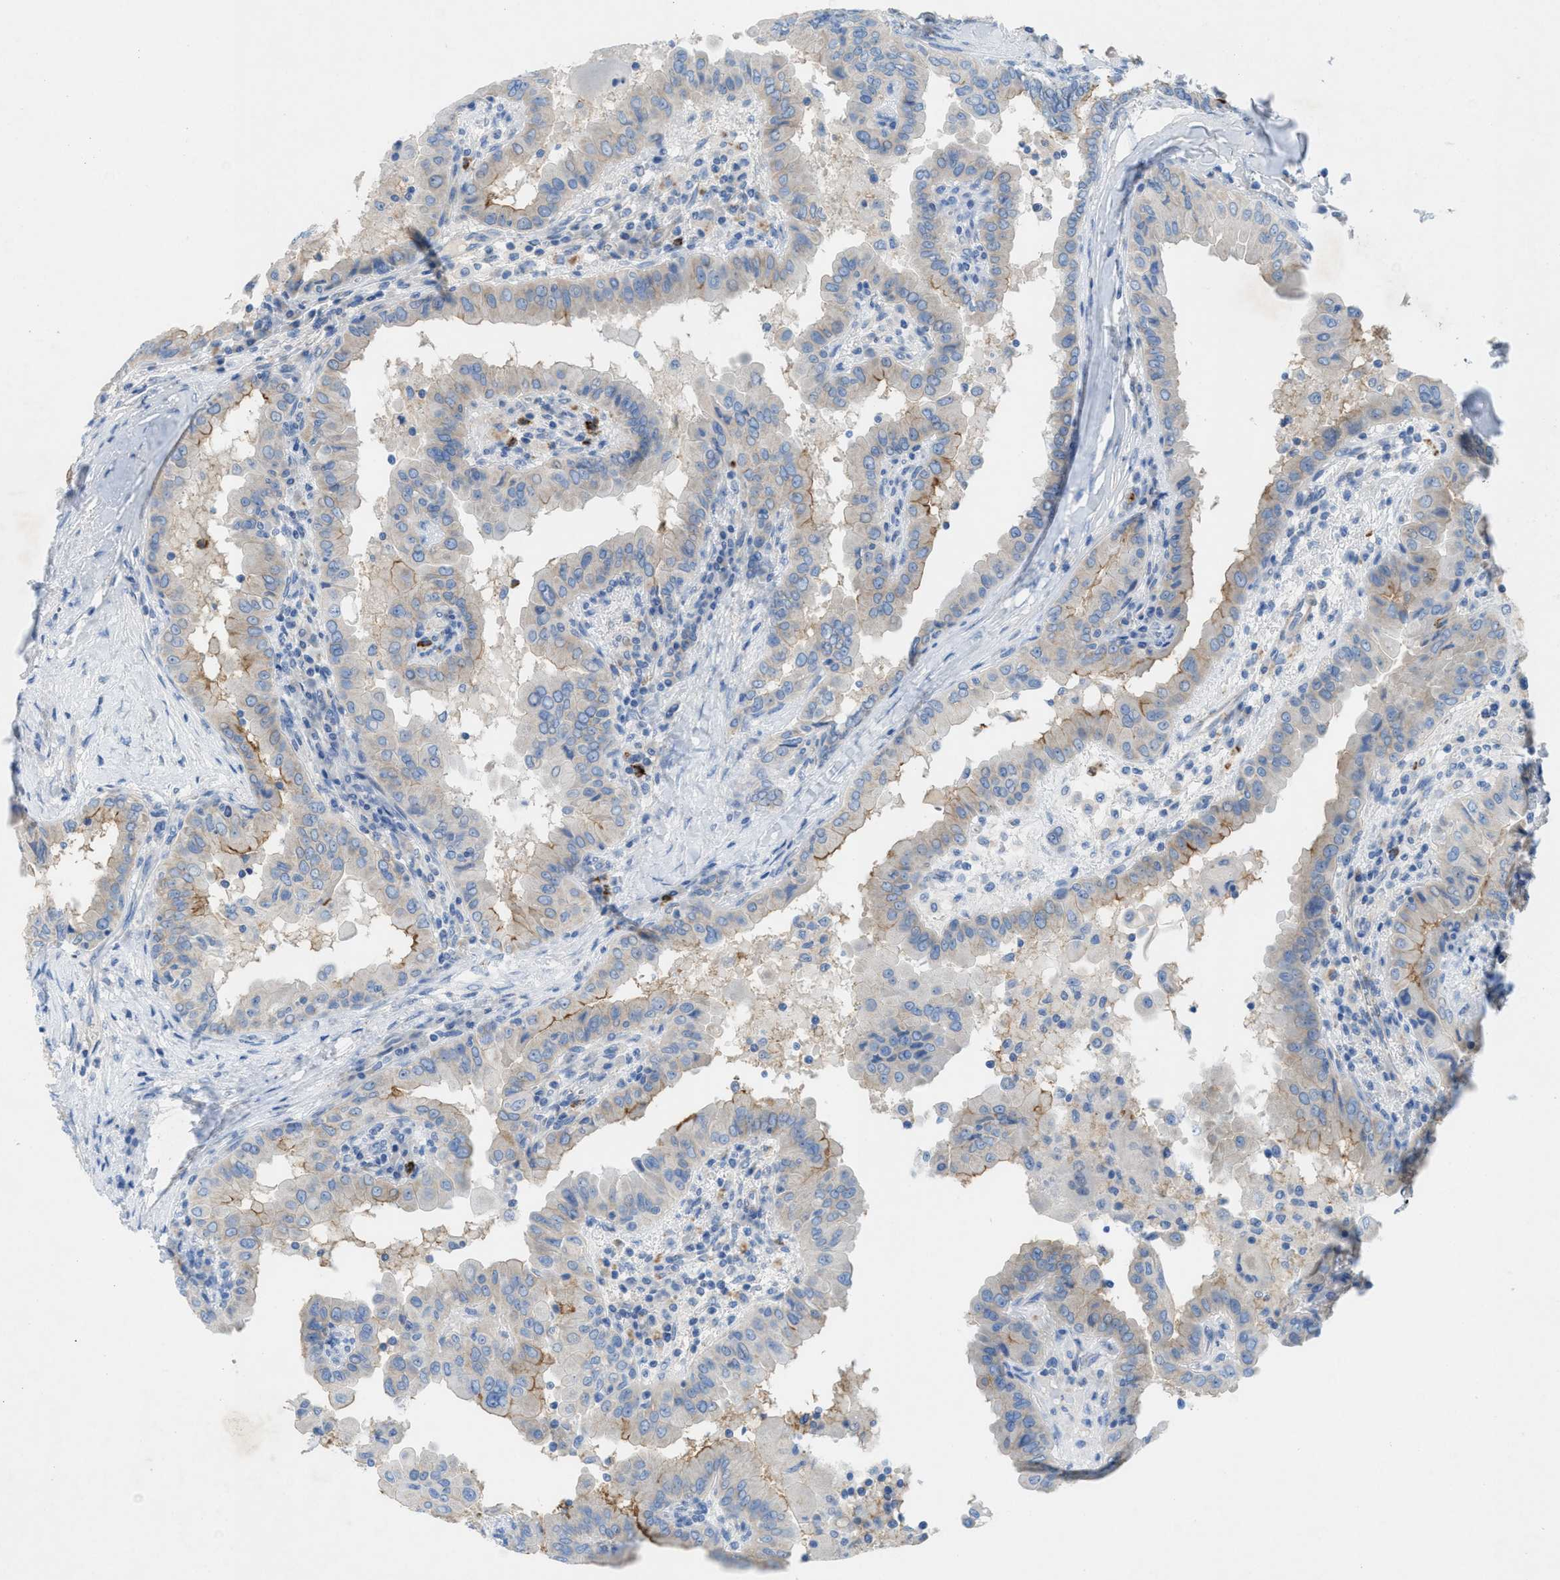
{"staining": {"intensity": "moderate", "quantity": "<25%", "location": "cytoplasmic/membranous"}, "tissue": "thyroid cancer", "cell_type": "Tumor cells", "image_type": "cancer", "snomed": [{"axis": "morphology", "description": "Papillary adenocarcinoma, NOS"}, {"axis": "topography", "description": "Thyroid gland"}], "caption": "Moderate cytoplasmic/membranous staining is identified in approximately <25% of tumor cells in thyroid papillary adenocarcinoma.", "gene": "CMTM1", "patient": {"sex": "male", "age": 33}}